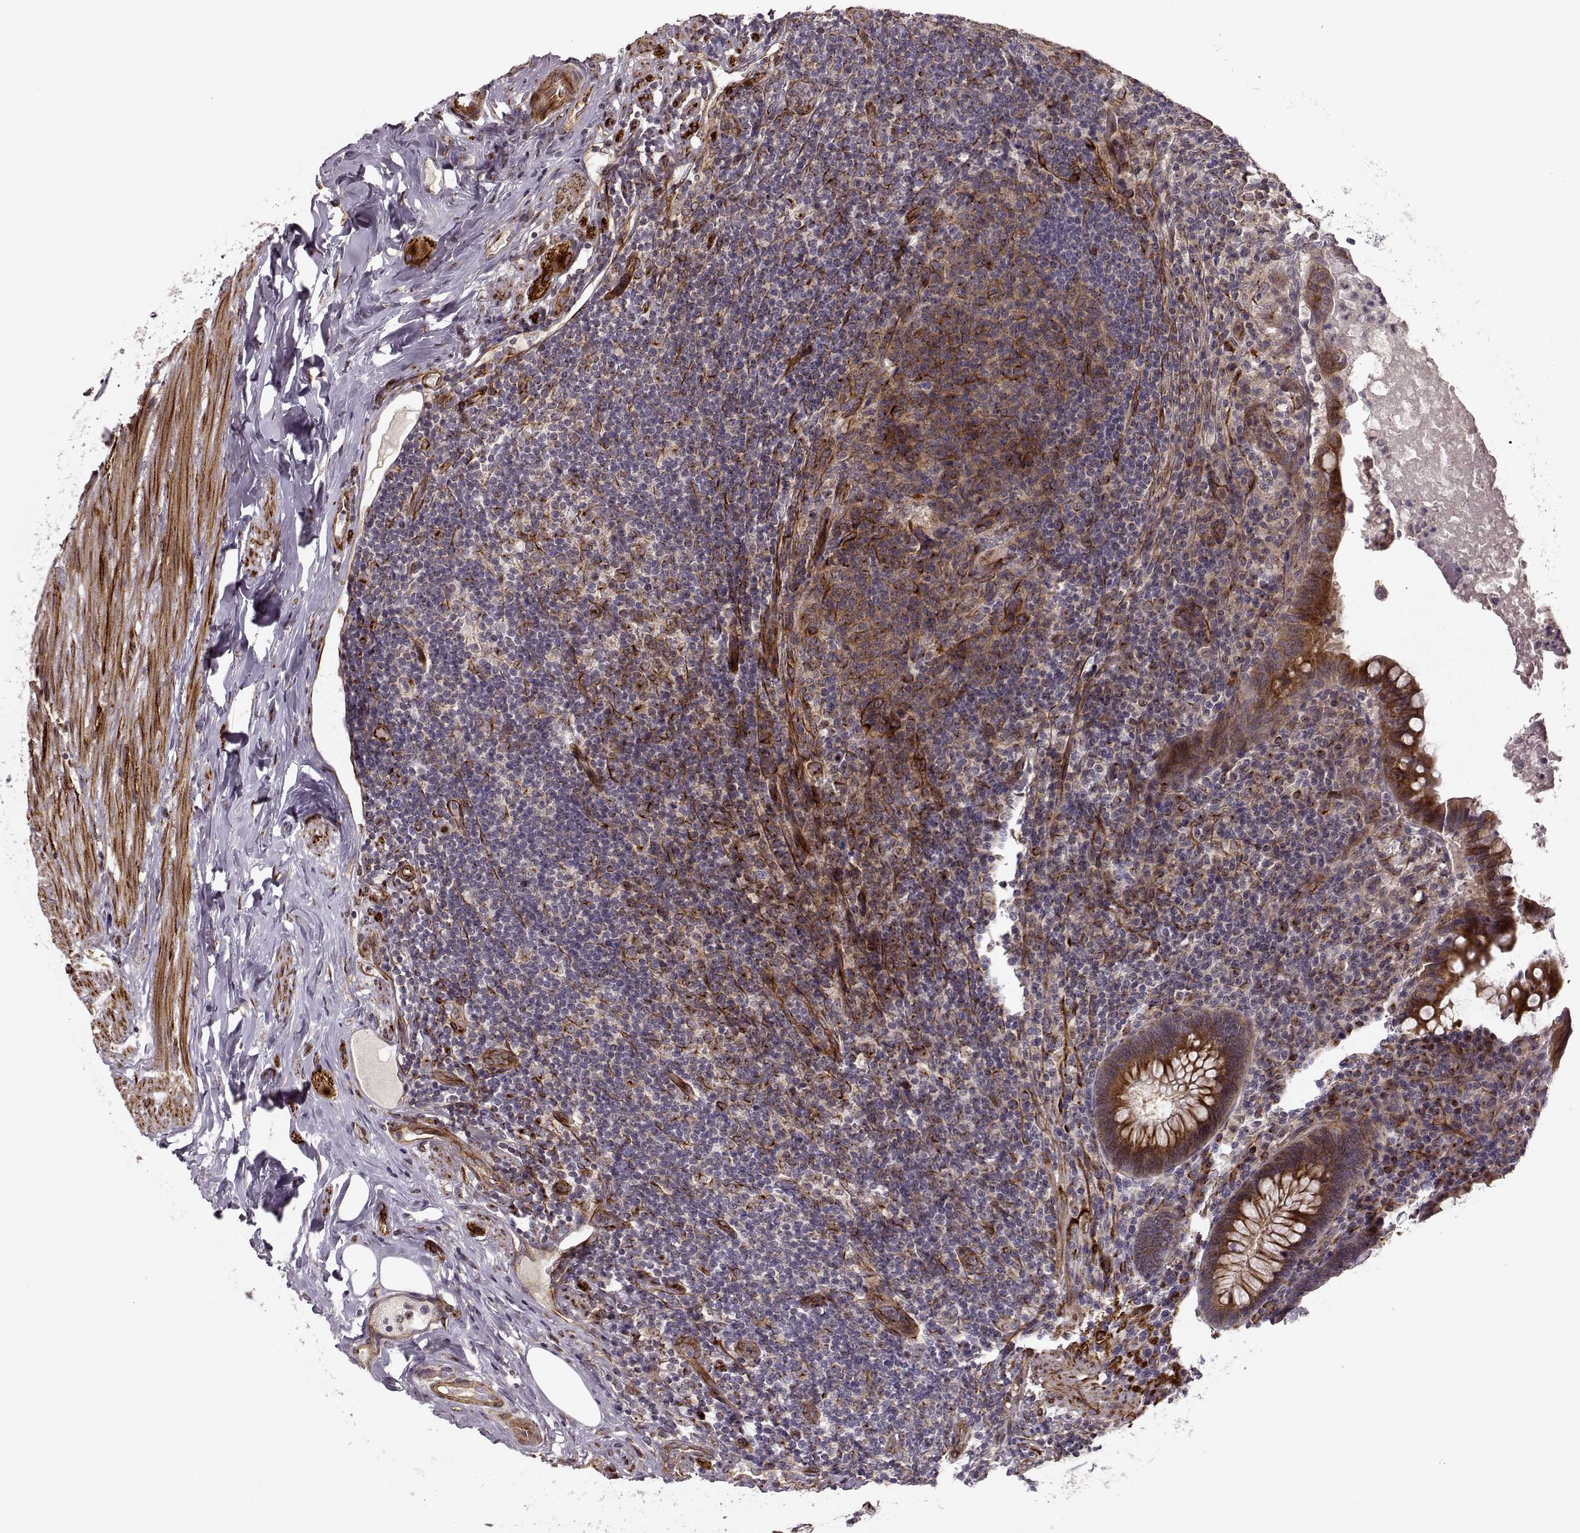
{"staining": {"intensity": "moderate", "quantity": ">75%", "location": "cytoplasmic/membranous"}, "tissue": "appendix", "cell_type": "Glandular cells", "image_type": "normal", "snomed": [{"axis": "morphology", "description": "Normal tissue, NOS"}, {"axis": "topography", "description": "Appendix"}], "caption": "Protein staining reveals moderate cytoplasmic/membranous positivity in about >75% of glandular cells in normal appendix. (DAB (3,3'-diaminobenzidine) IHC with brightfield microscopy, high magnification).", "gene": "MTR", "patient": {"sex": "male", "age": 47}}